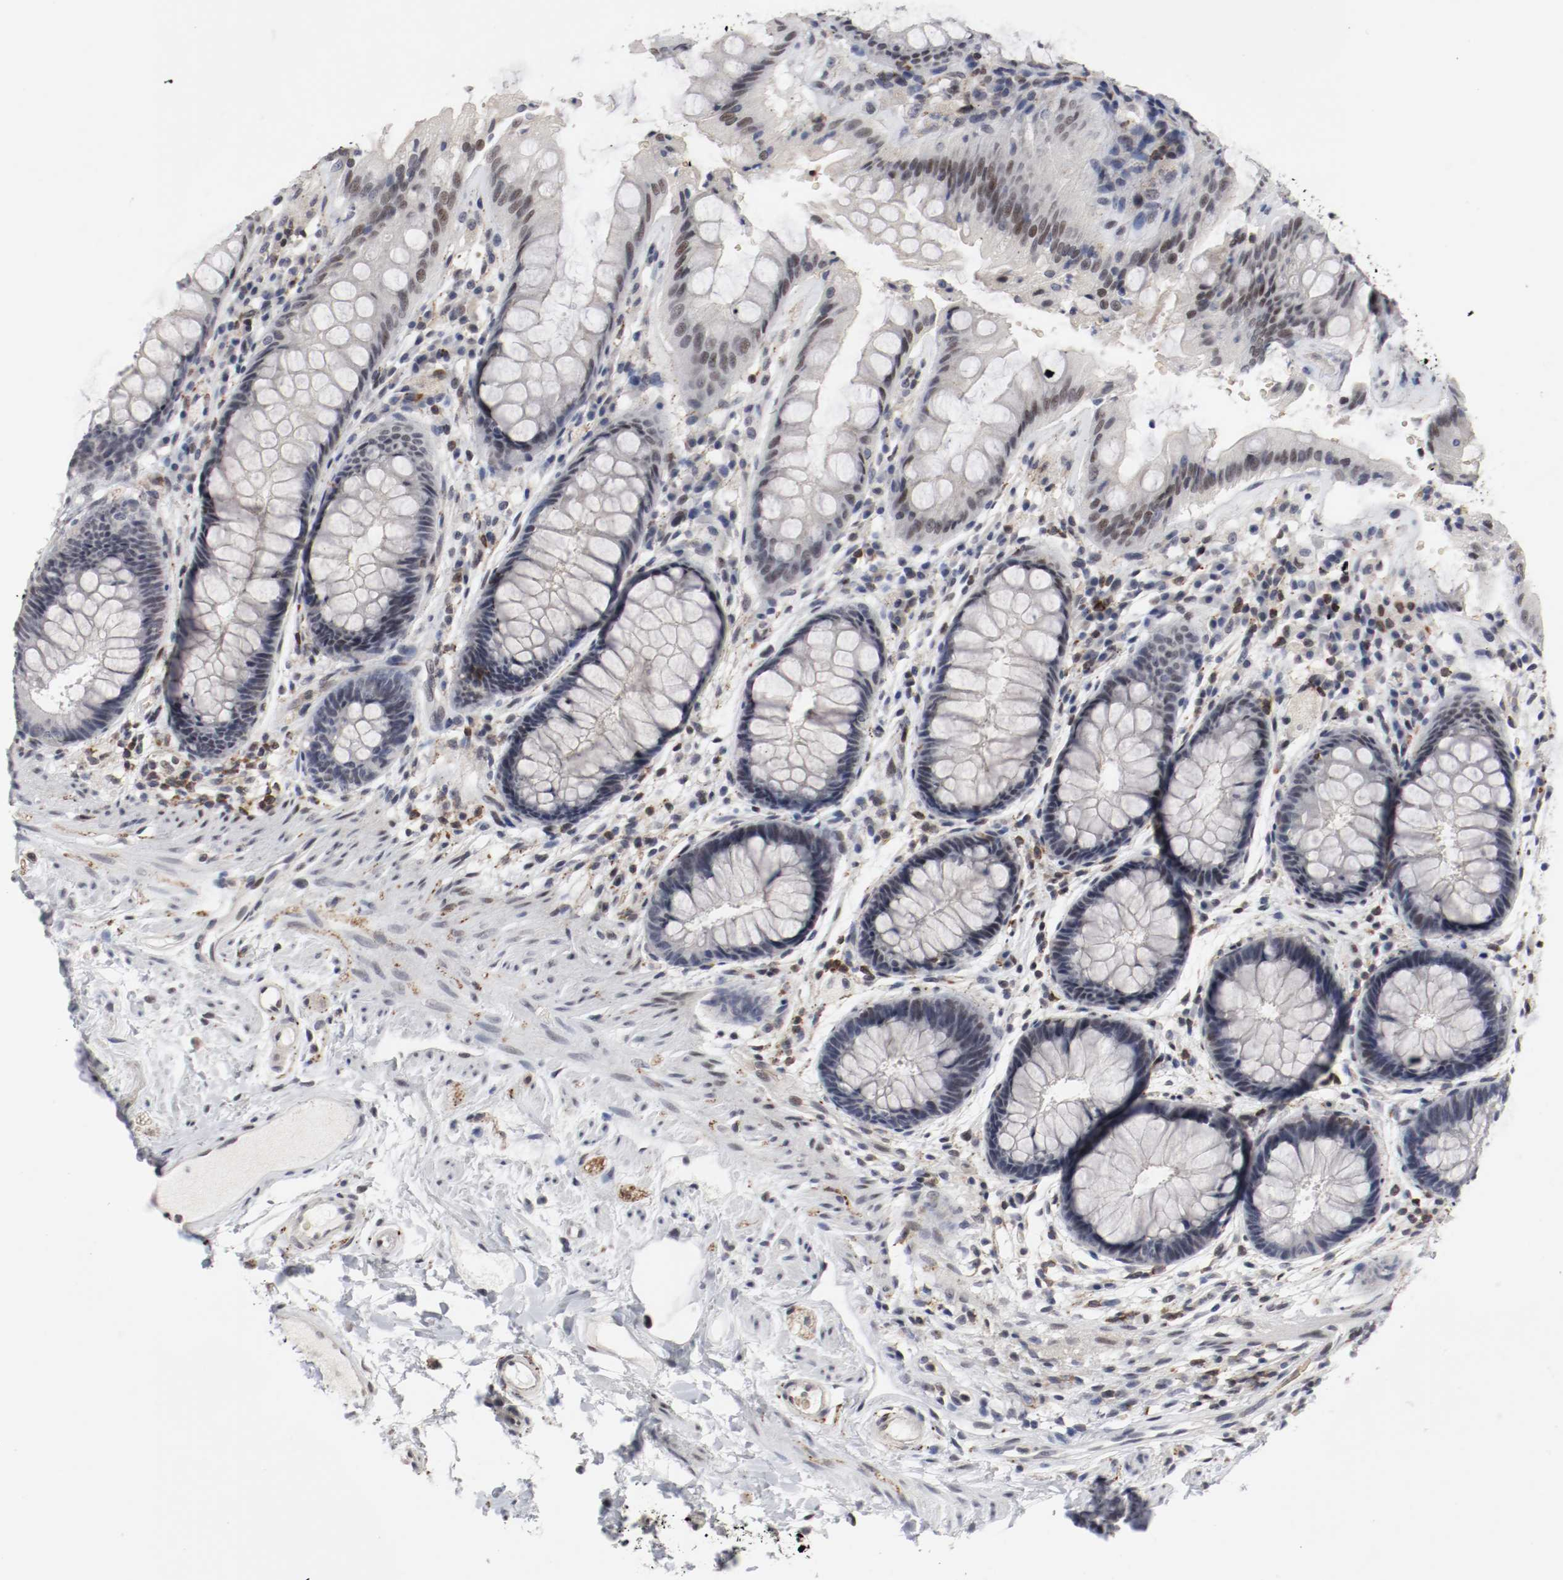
{"staining": {"intensity": "weak", "quantity": "<25%", "location": "nuclear"}, "tissue": "rectum", "cell_type": "Glandular cells", "image_type": "normal", "snomed": [{"axis": "morphology", "description": "Normal tissue, NOS"}, {"axis": "topography", "description": "Rectum"}], "caption": "This is a photomicrograph of immunohistochemistry staining of unremarkable rectum, which shows no staining in glandular cells.", "gene": "JUND", "patient": {"sex": "female", "age": 46}}